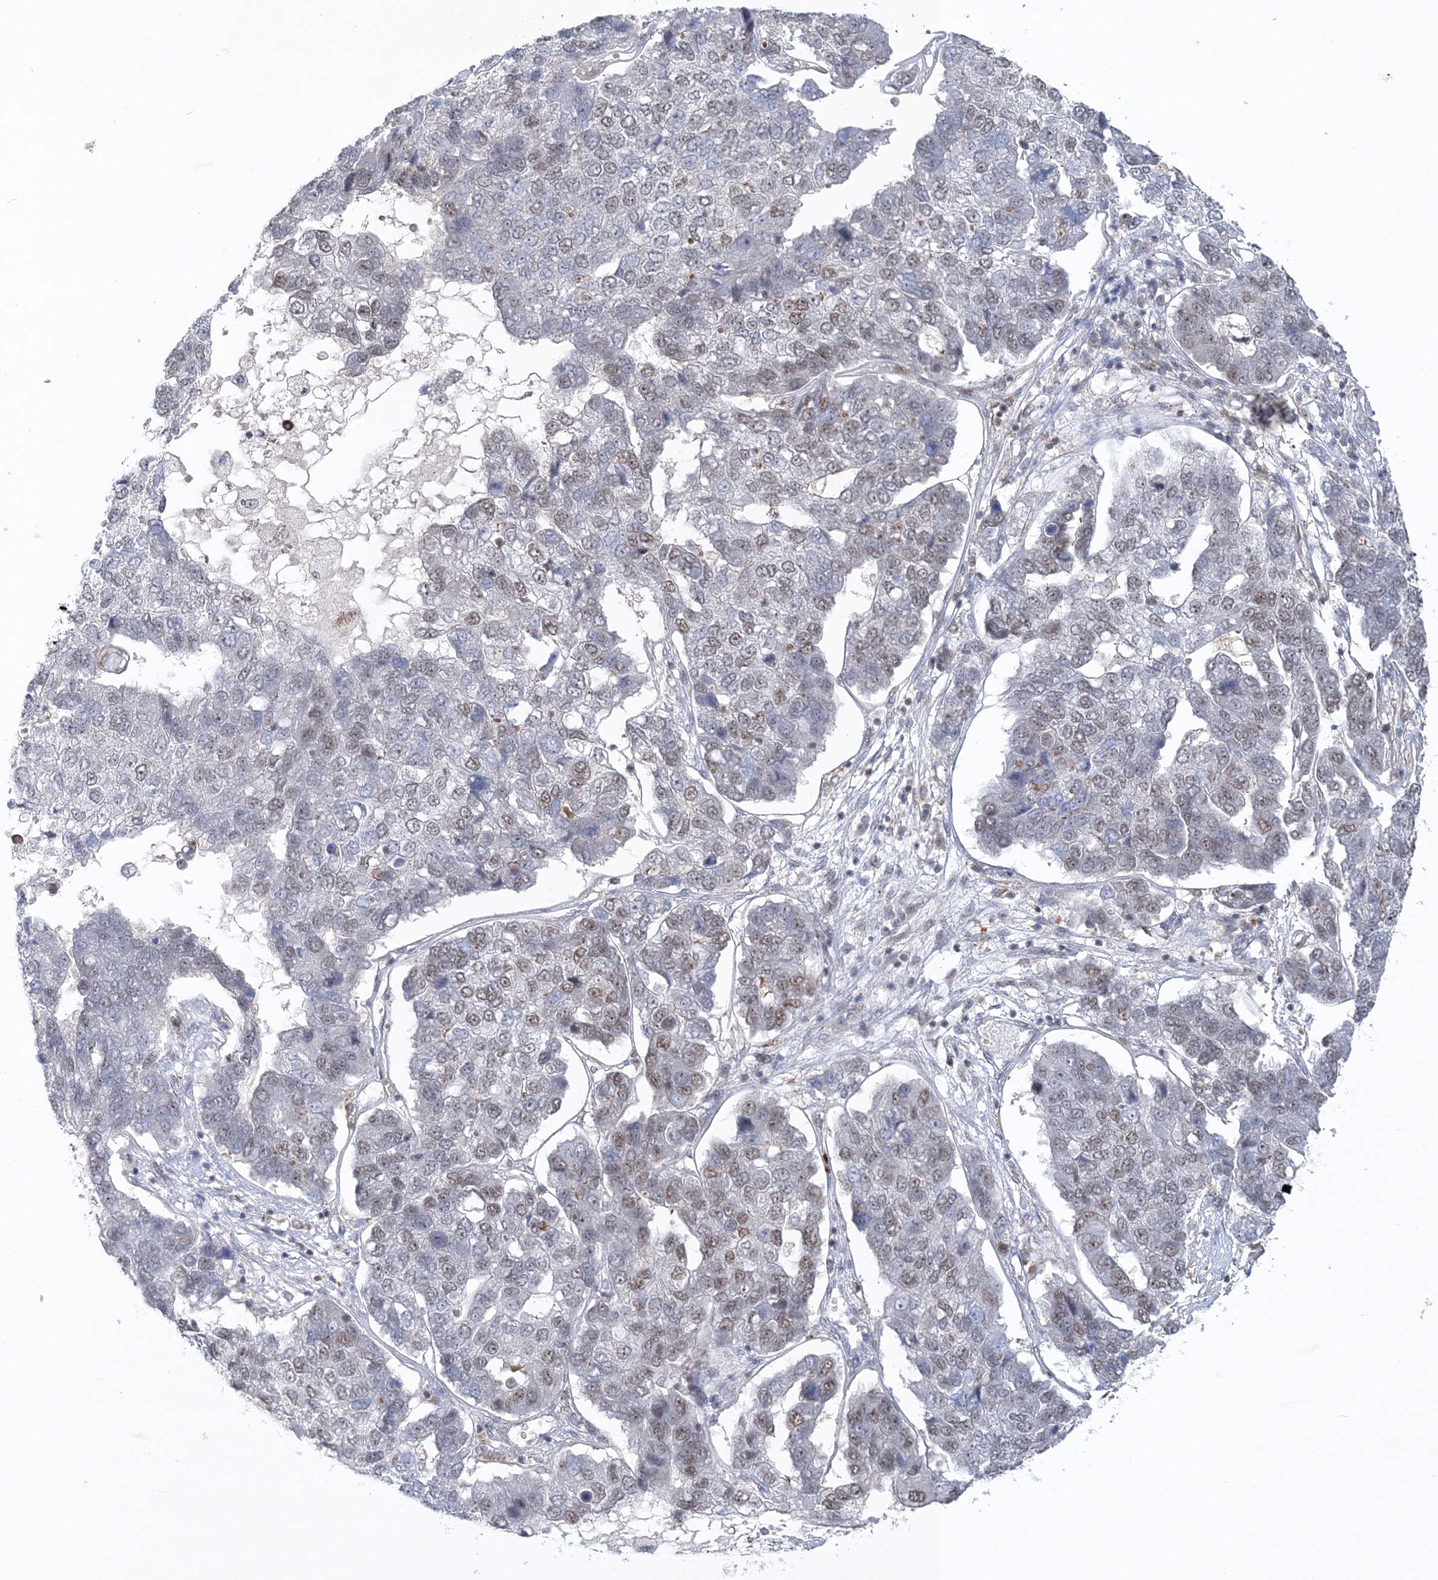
{"staining": {"intensity": "weak", "quantity": "25%-75%", "location": "nuclear"}, "tissue": "pancreatic cancer", "cell_type": "Tumor cells", "image_type": "cancer", "snomed": [{"axis": "morphology", "description": "Adenocarcinoma, NOS"}, {"axis": "topography", "description": "Pancreas"}], "caption": "Adenocarcinoma (pancreatic) tissue reveals weak nuclear expression in approximately 25%-75% of tumor cells, visualized by immunohistochemistry.", "gene": "PDS5A", "patient": {"sex": "female", "age": 61}}